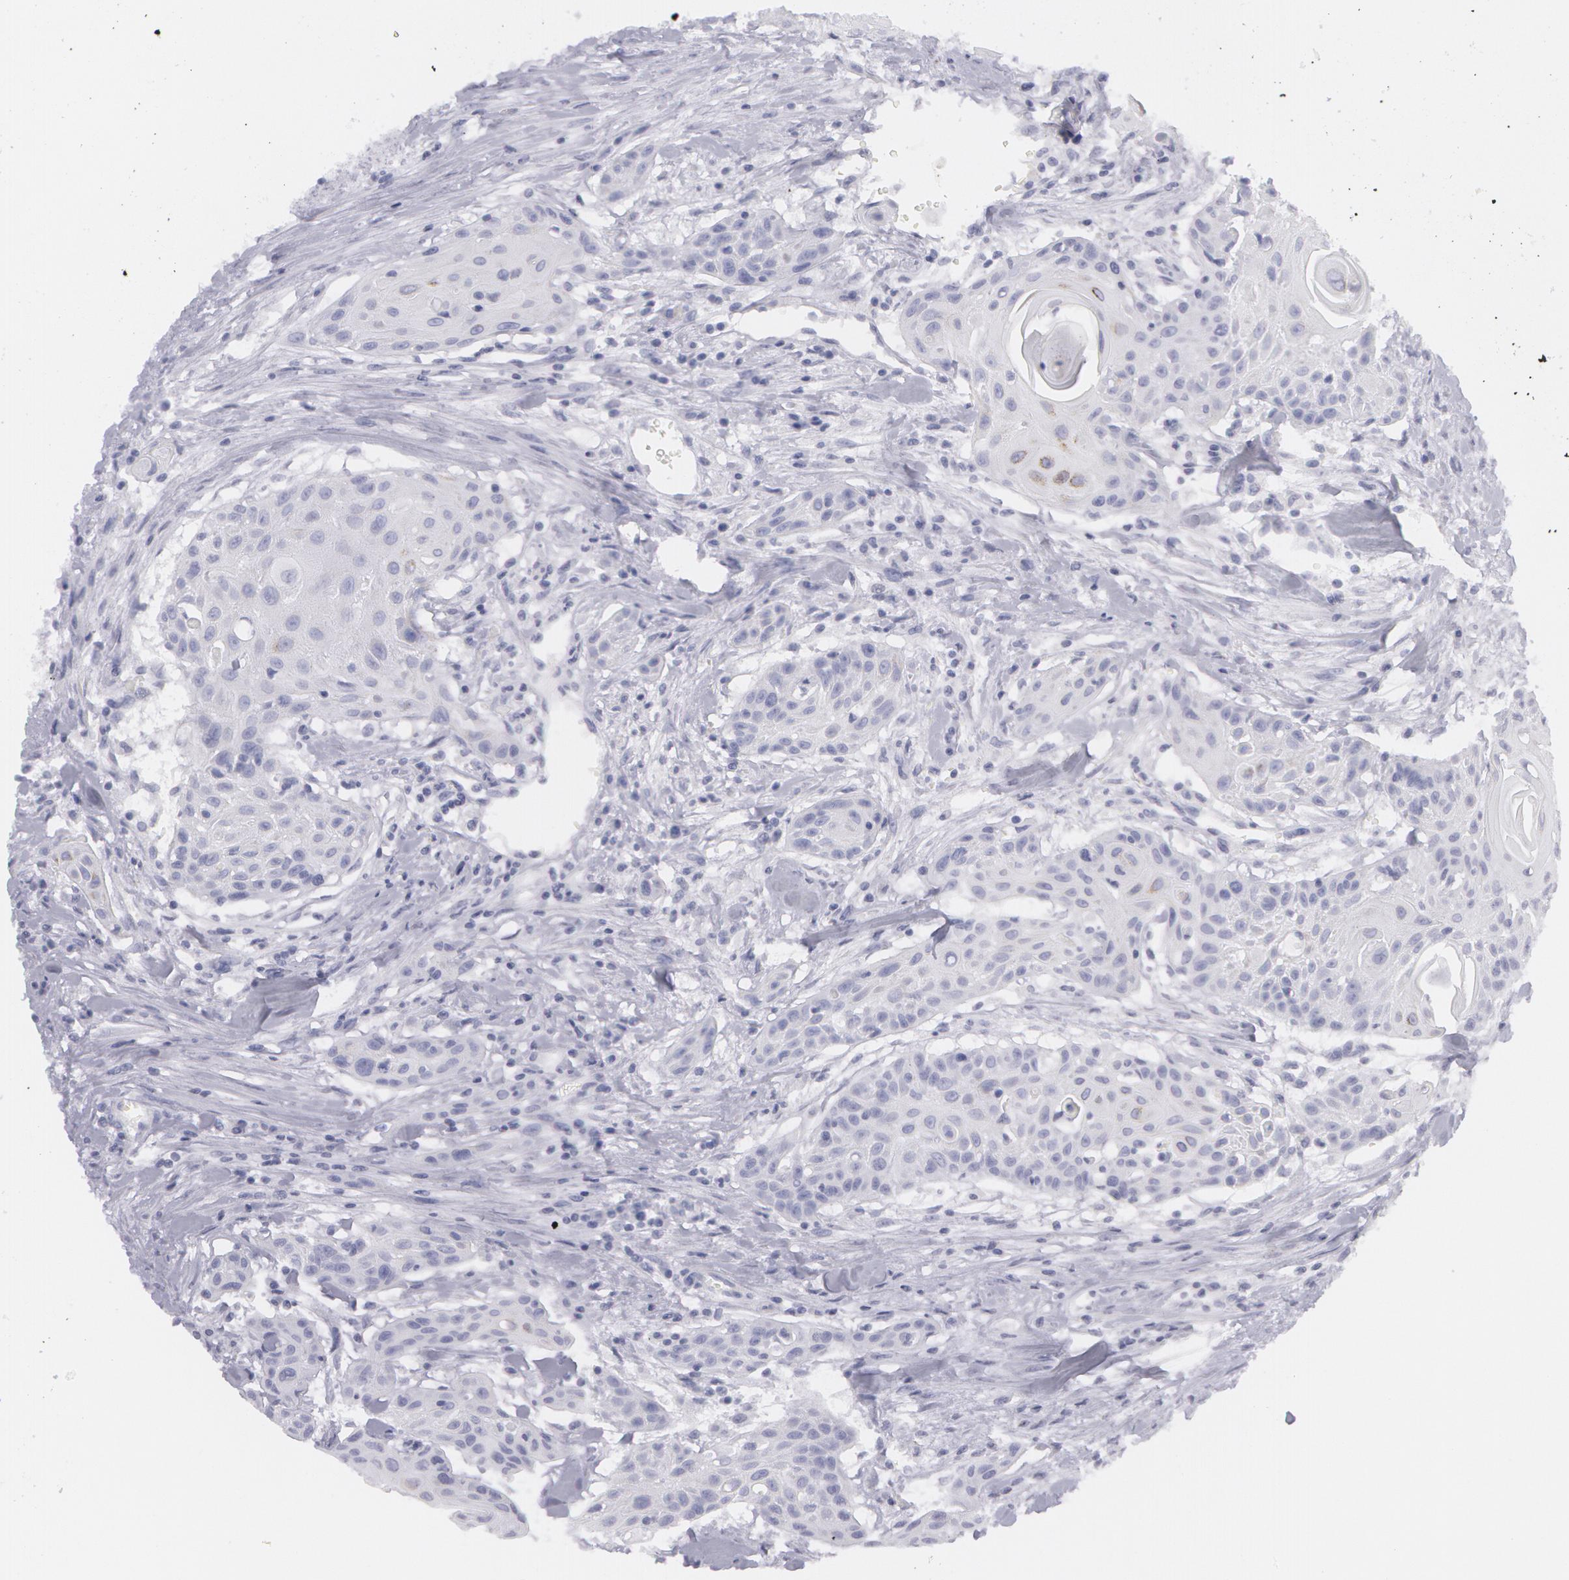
{"staining": {"intensity": "negative", "quantity": "none", "location": "none"}, "tissue": "head and neck cancer", "cell_type": "Tumor cells", "image_type": "cancer", "snomed": [{"axis": "morphology", "description": "Squamous cell carcinoma, NOS"}, {"axis": "morphology", "description": "Squamous cell carcinoma, metastatic, NOS"}, {"axis": "topography", "description": "Lymph node"}, {"axis": "topography", "description": "Salivary gland"}, {"axis": "topography", "description": "Head-Neck"}], "caption": "Metastatic squamous cell carcinoma (head and neck) stained for a protein using IHC demonstrates no staining tumor cells.", "gene": "AMACR", "patient": {"sex": "female", "age": 74}}